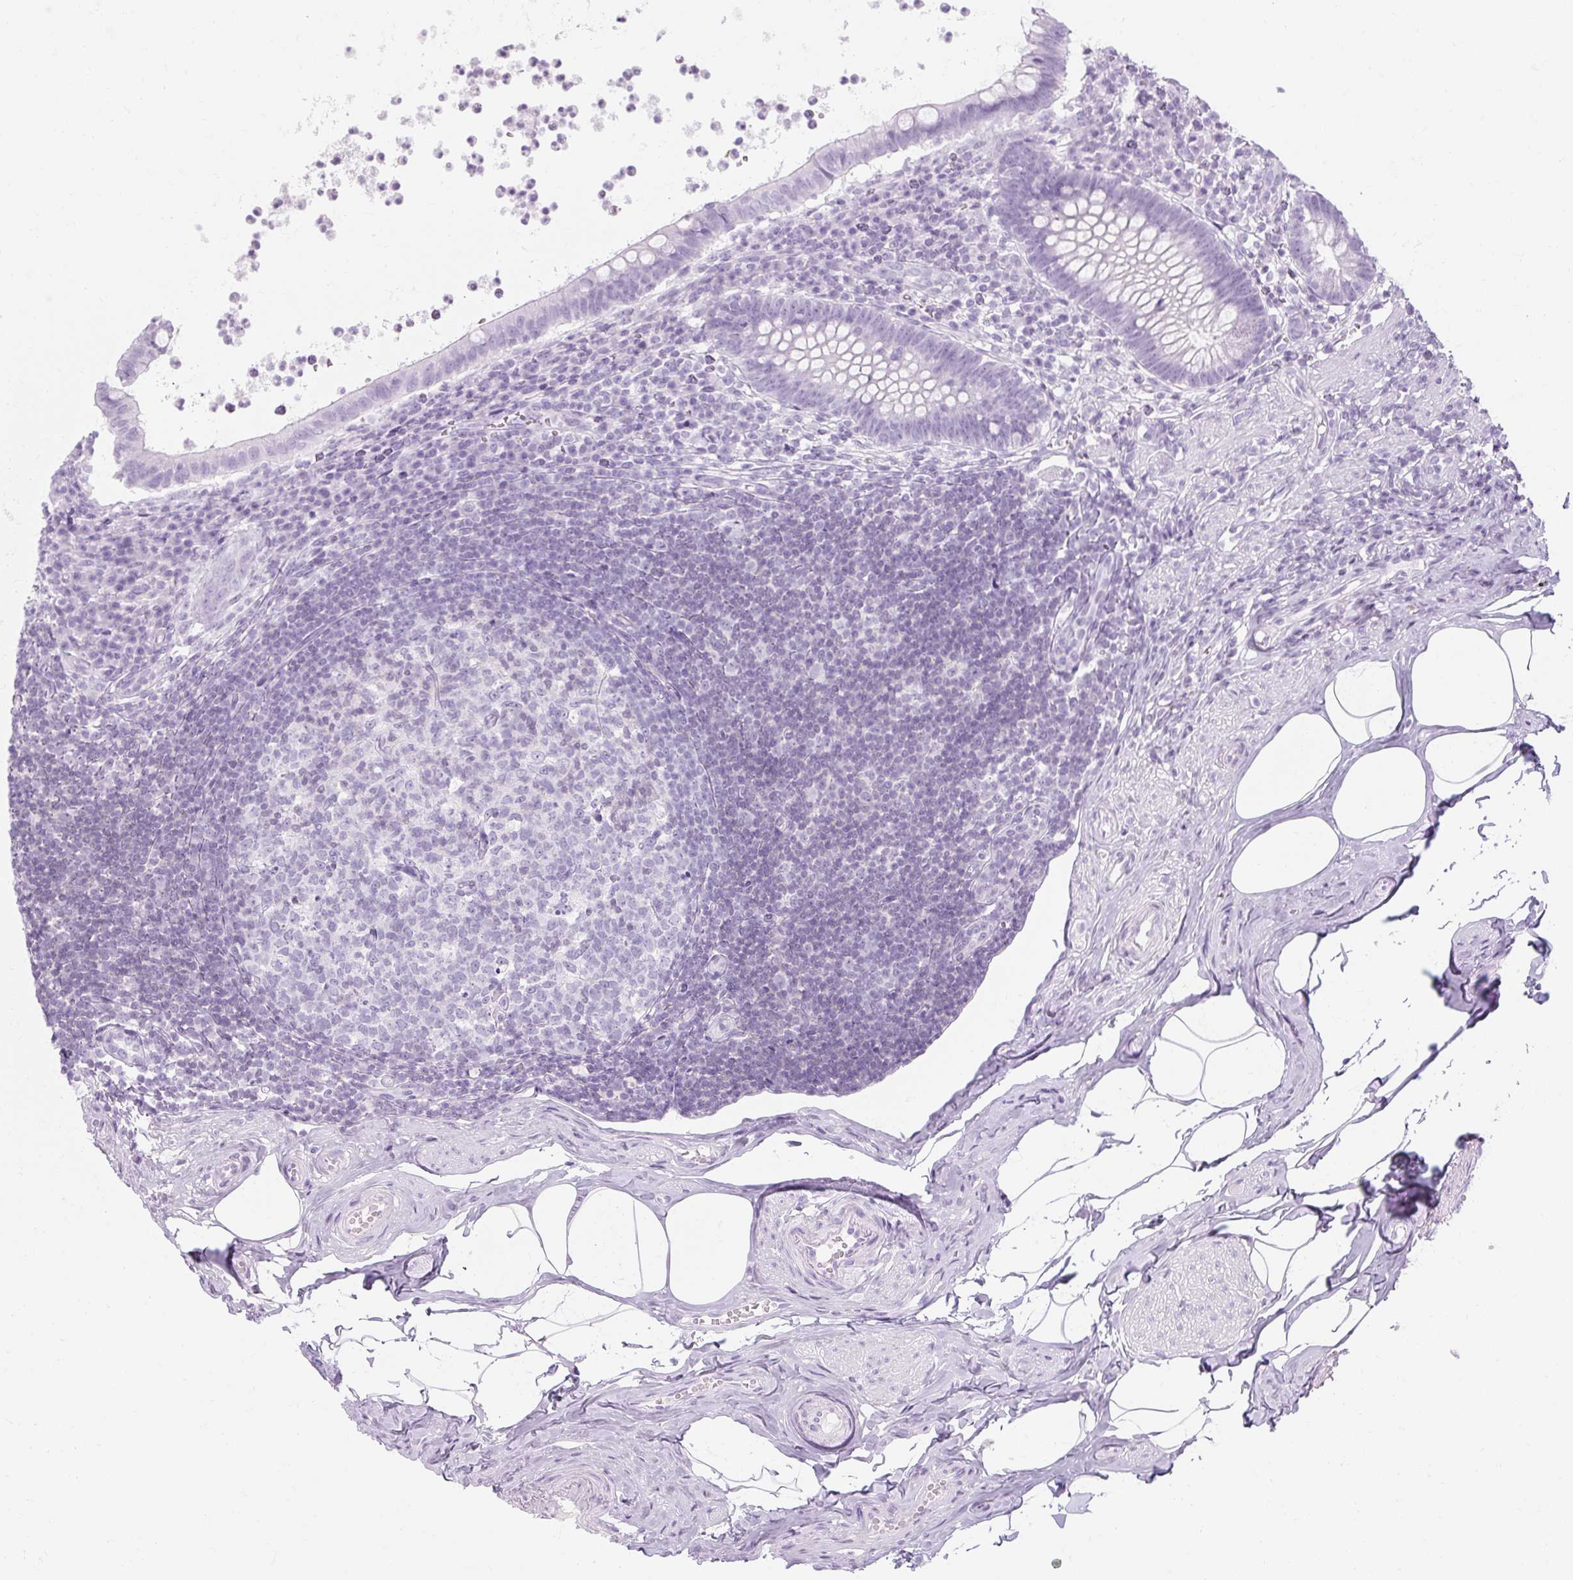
{"staining": {"intensity": "negative", "quantity": "none", "location": "none"}, "tissue": "appendix", "cell_type": "Glandular cells", "image_type": "normal", "snomed": [{"axis": "morphology", "description": "Normal tissue, NOS"}, {"axis": "topography", "description": "Appendix"}], "caption": "The micrograph displays no significant expression in glandular cells of appendix.", "gene": "TIGD2", "patient": {"sex": "female", "age": 56}}